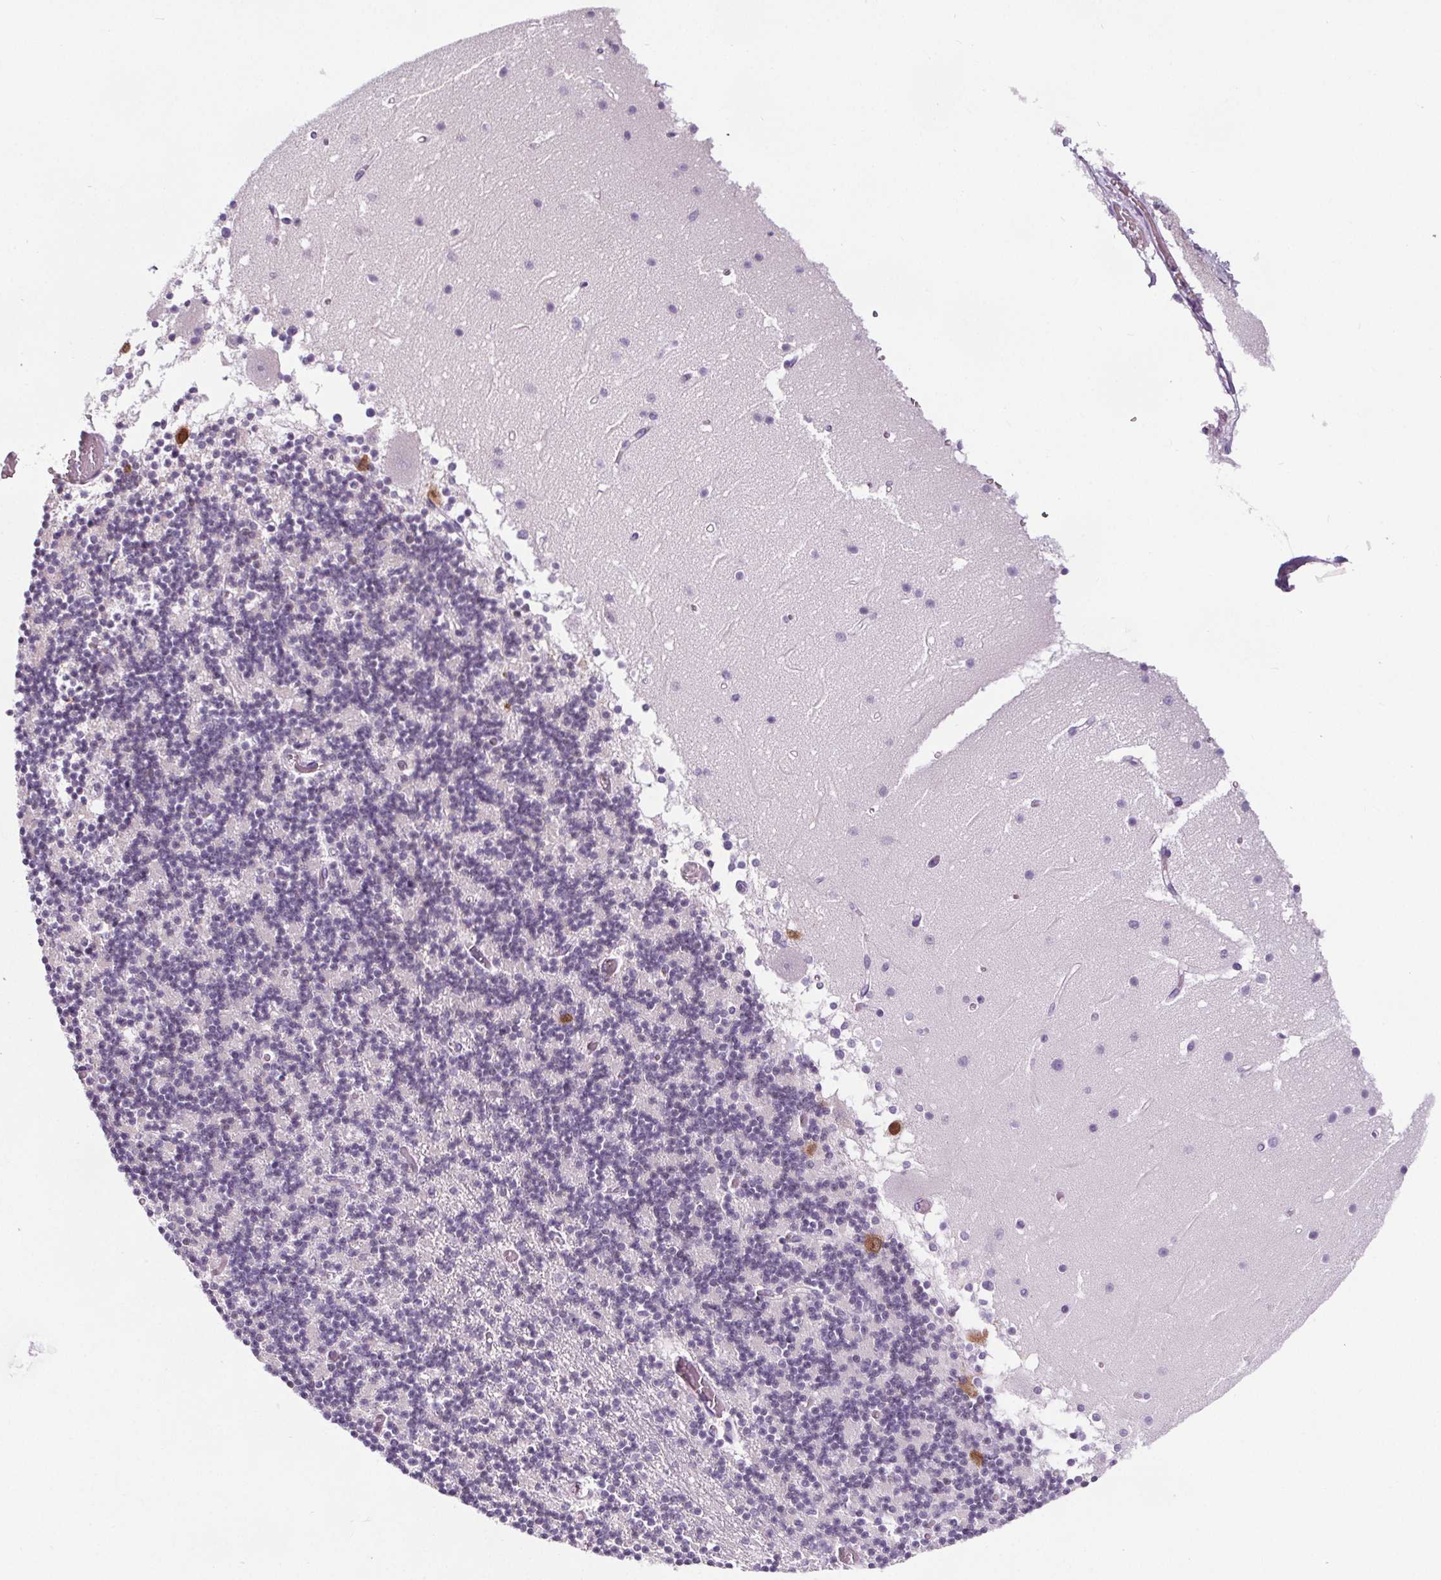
{"staining": {"intensity": "negative", "quantity": "none", "location": "none"}, "tissue": "cerebellum", "cell_type": "Cells in granular layer", "image_type": "normal", "snomed": [{"axis": "morphology", "description": "Normal tissue, NOS"}, {"axis": "topography", "description": "Cerebellum"}], "caption": "Protein analysis of benign cerebellum shows no significant expression in cells in granular layer.", "gene": "ELAVL2", "patient": {"sex": "female", "age": 28}}